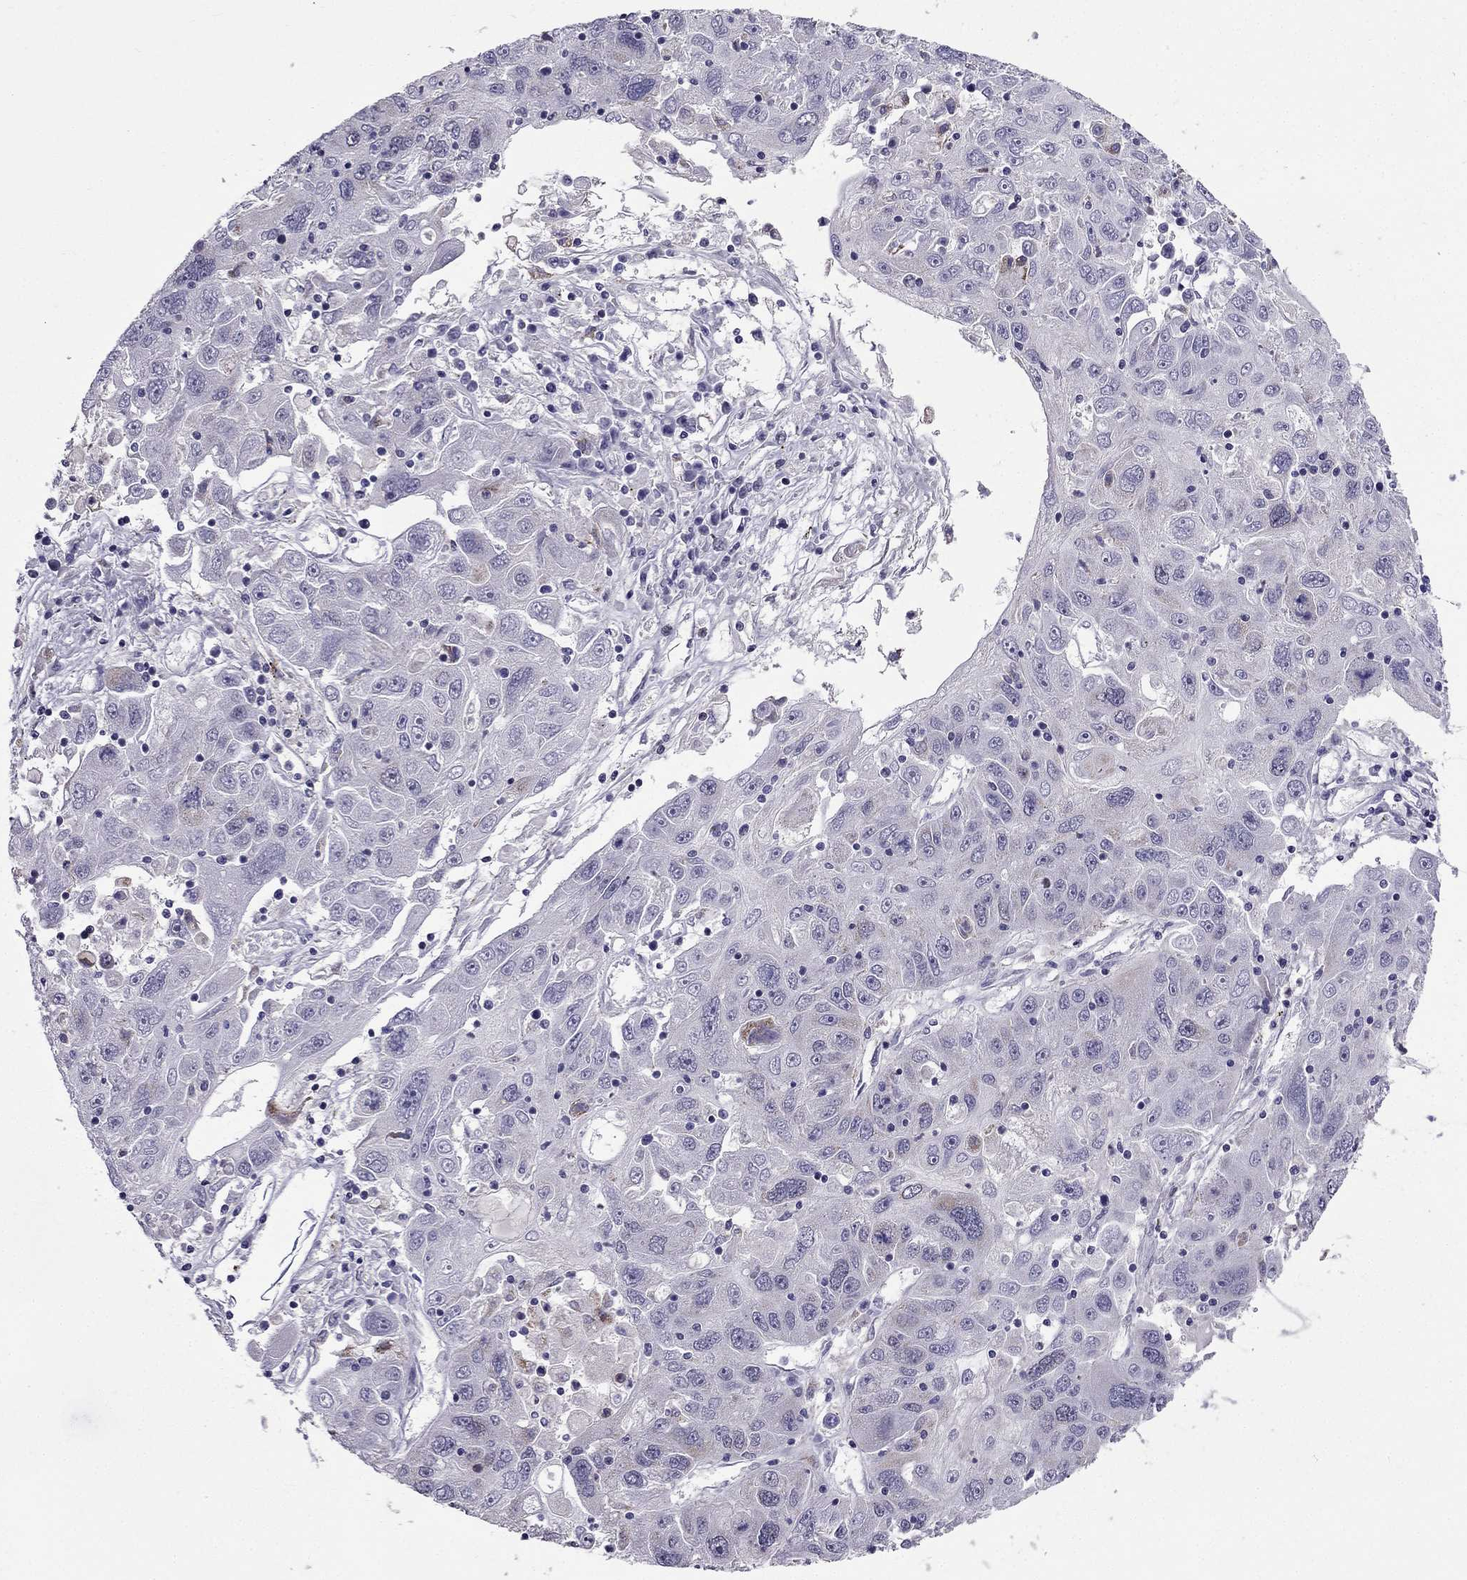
{"staining": {"intensity": "negative", "quantity": "none", "location": "none"}, "tissue": "stomach cancer", "cell_type": "Tumor cells", "image_type": "cancer", "snomed": [{"axis": "morphology", "description": "Adenocarcinoma, NOS"}, {"axis": "topography", "description": "Stomach"}], "caption": "Tumor cells show no significant expression in stomach cancer (adenocarcinoma).", "gene": "SLC6A2", "patient": {"sex": "male", "age": 56}}